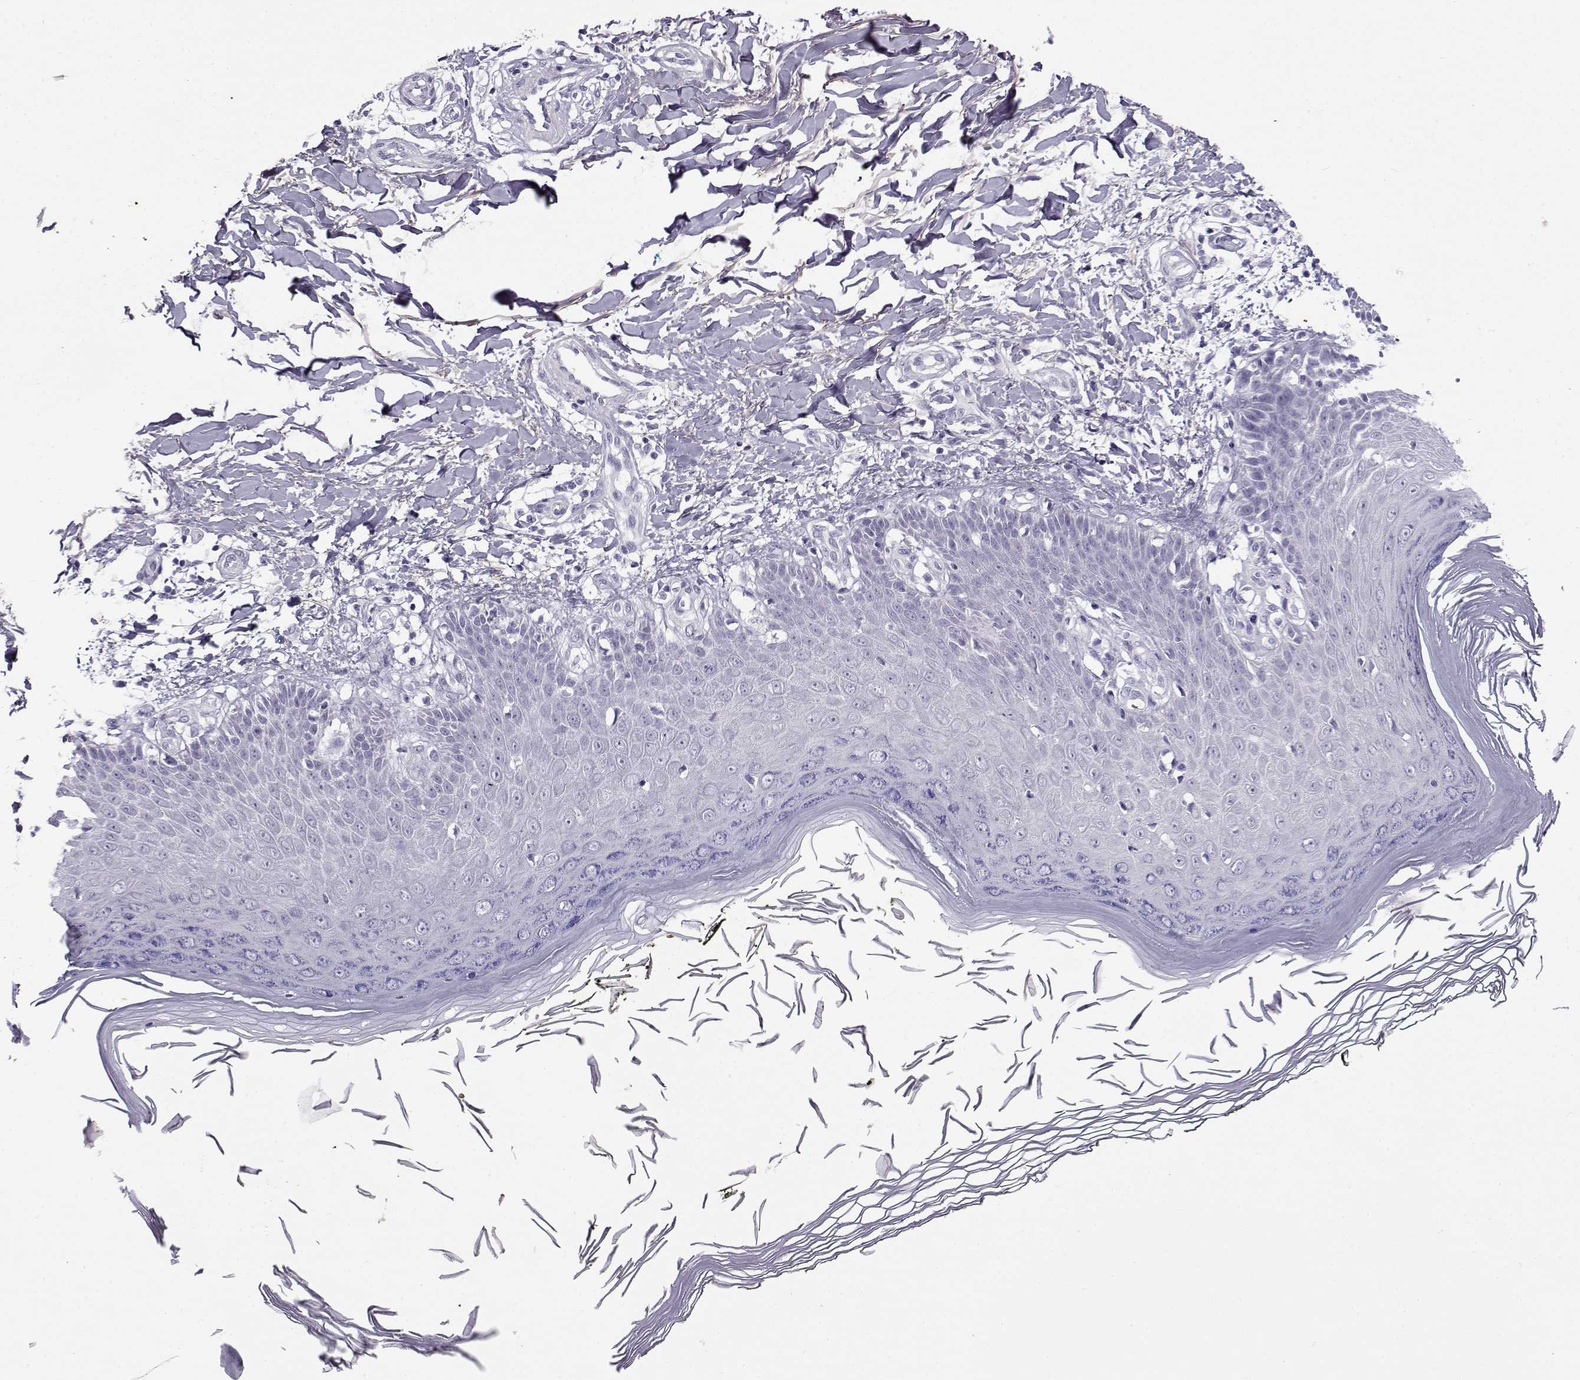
{"staining": {"intensity": "negative", "quantity": "none", "location": "none"}, "tissue": "skin", "cell_type": "Fibroblasts", "image_type": "normal", "snomed": [{"axis": "morphology", "description": "Normal tissue, NOS"}, {"axis": "topography", "description": "Skin"}], "caption": "The photomicrograph reveals no significant staining in fibroblasts of skin. (DAB (3,3'-diaminobenzidine) IHC, high magnification).", "gene": "GTSF1L", "patient": {"sex": "female", "age": 62}}